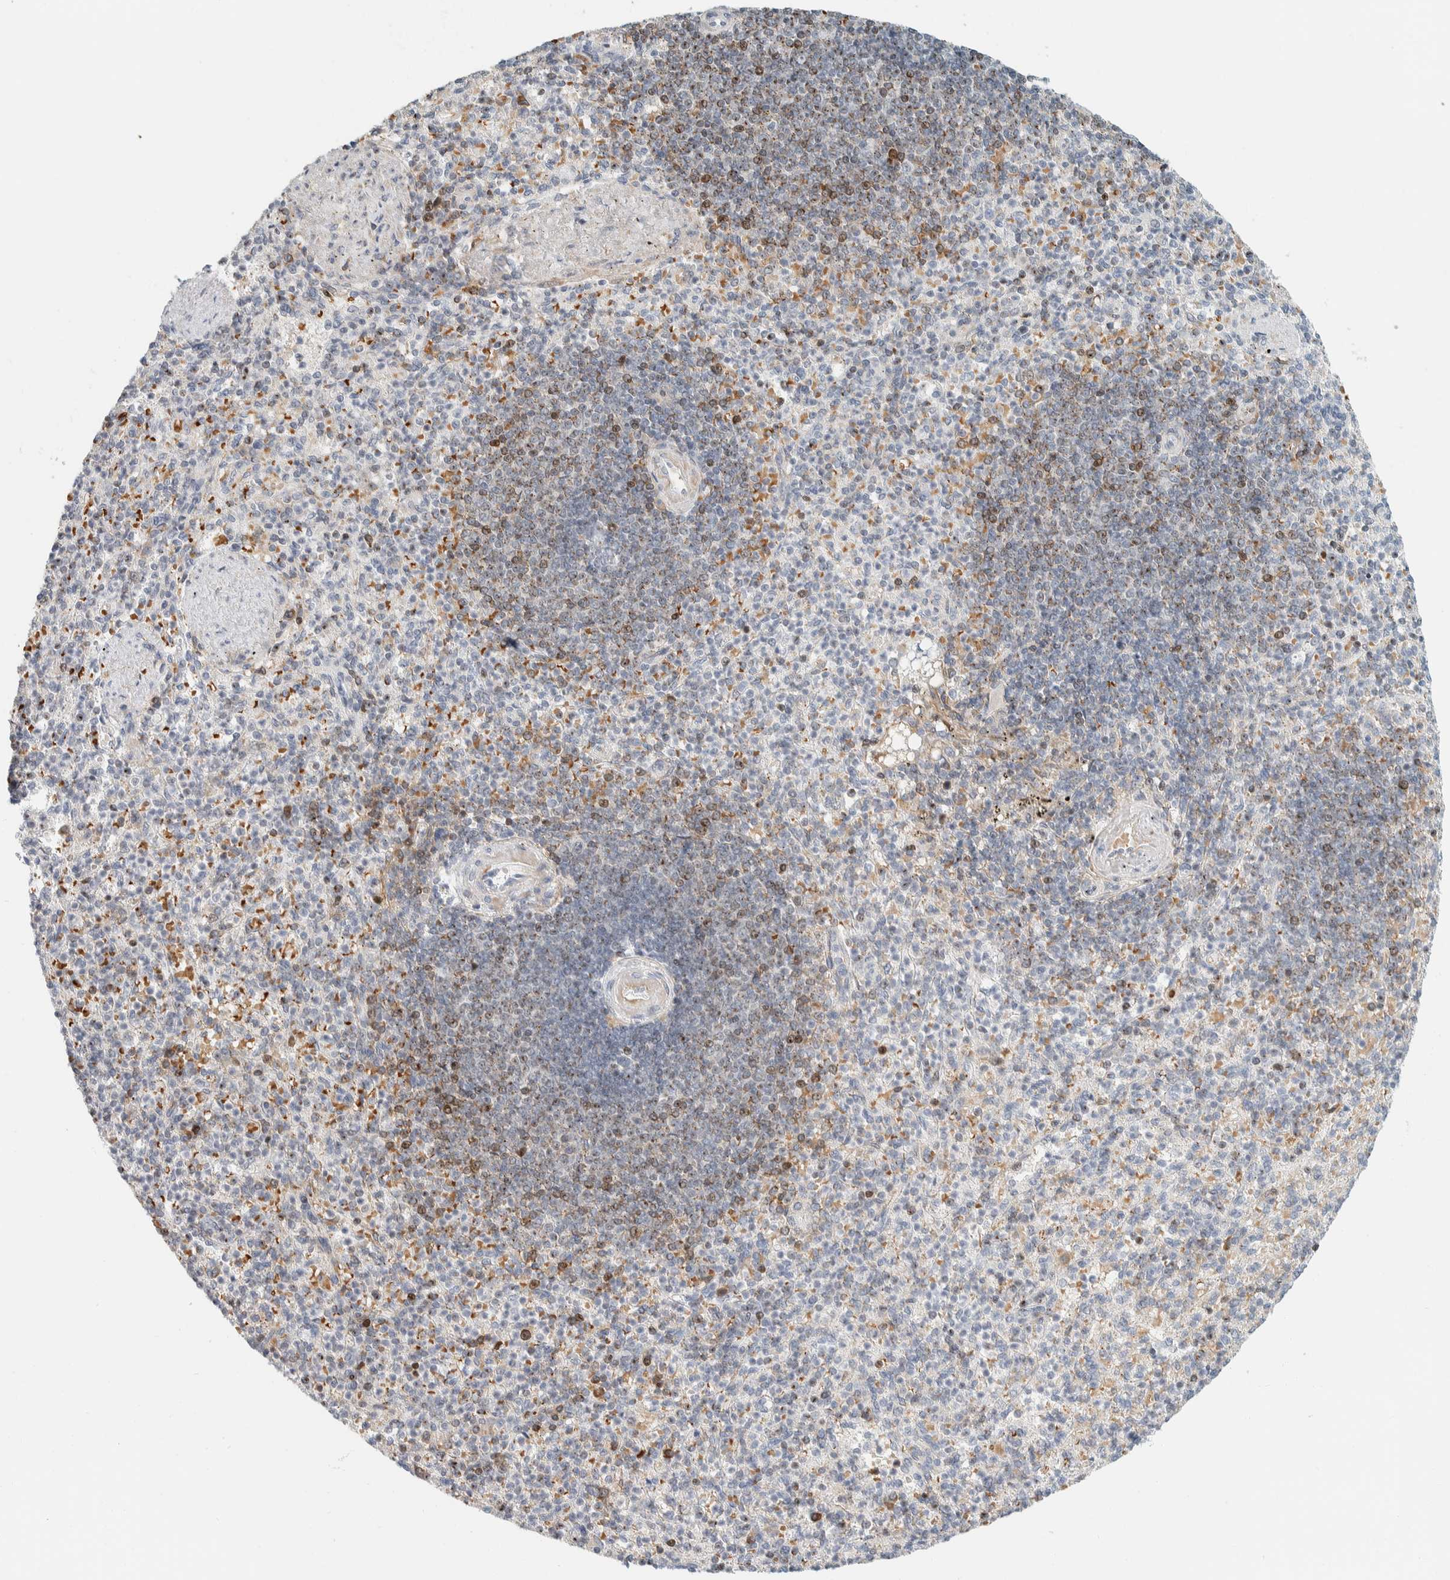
{"staining": {"intensity": "weak", "quantity": "<25%", "location": "nuclear"}, "tissue": "spleen", "cell_type": "Cells in red pulp", "image_type": "normal", "snomed": [{"axis": "morphology", "description": "Normal tissue, NOS"}, {"axis": "topography", "description": "Spleen"}], "caption": "High power microscopy micrograph of an immunohistochemistry (IHC) micrograph of unremarkable spleen, revealing no significant staining in cells in red pulp. (Brightfield microscopy of DAB IHC at high magnification).", "gene": "ZBTB2", "patient": {"sex": "female", "age": 74}}